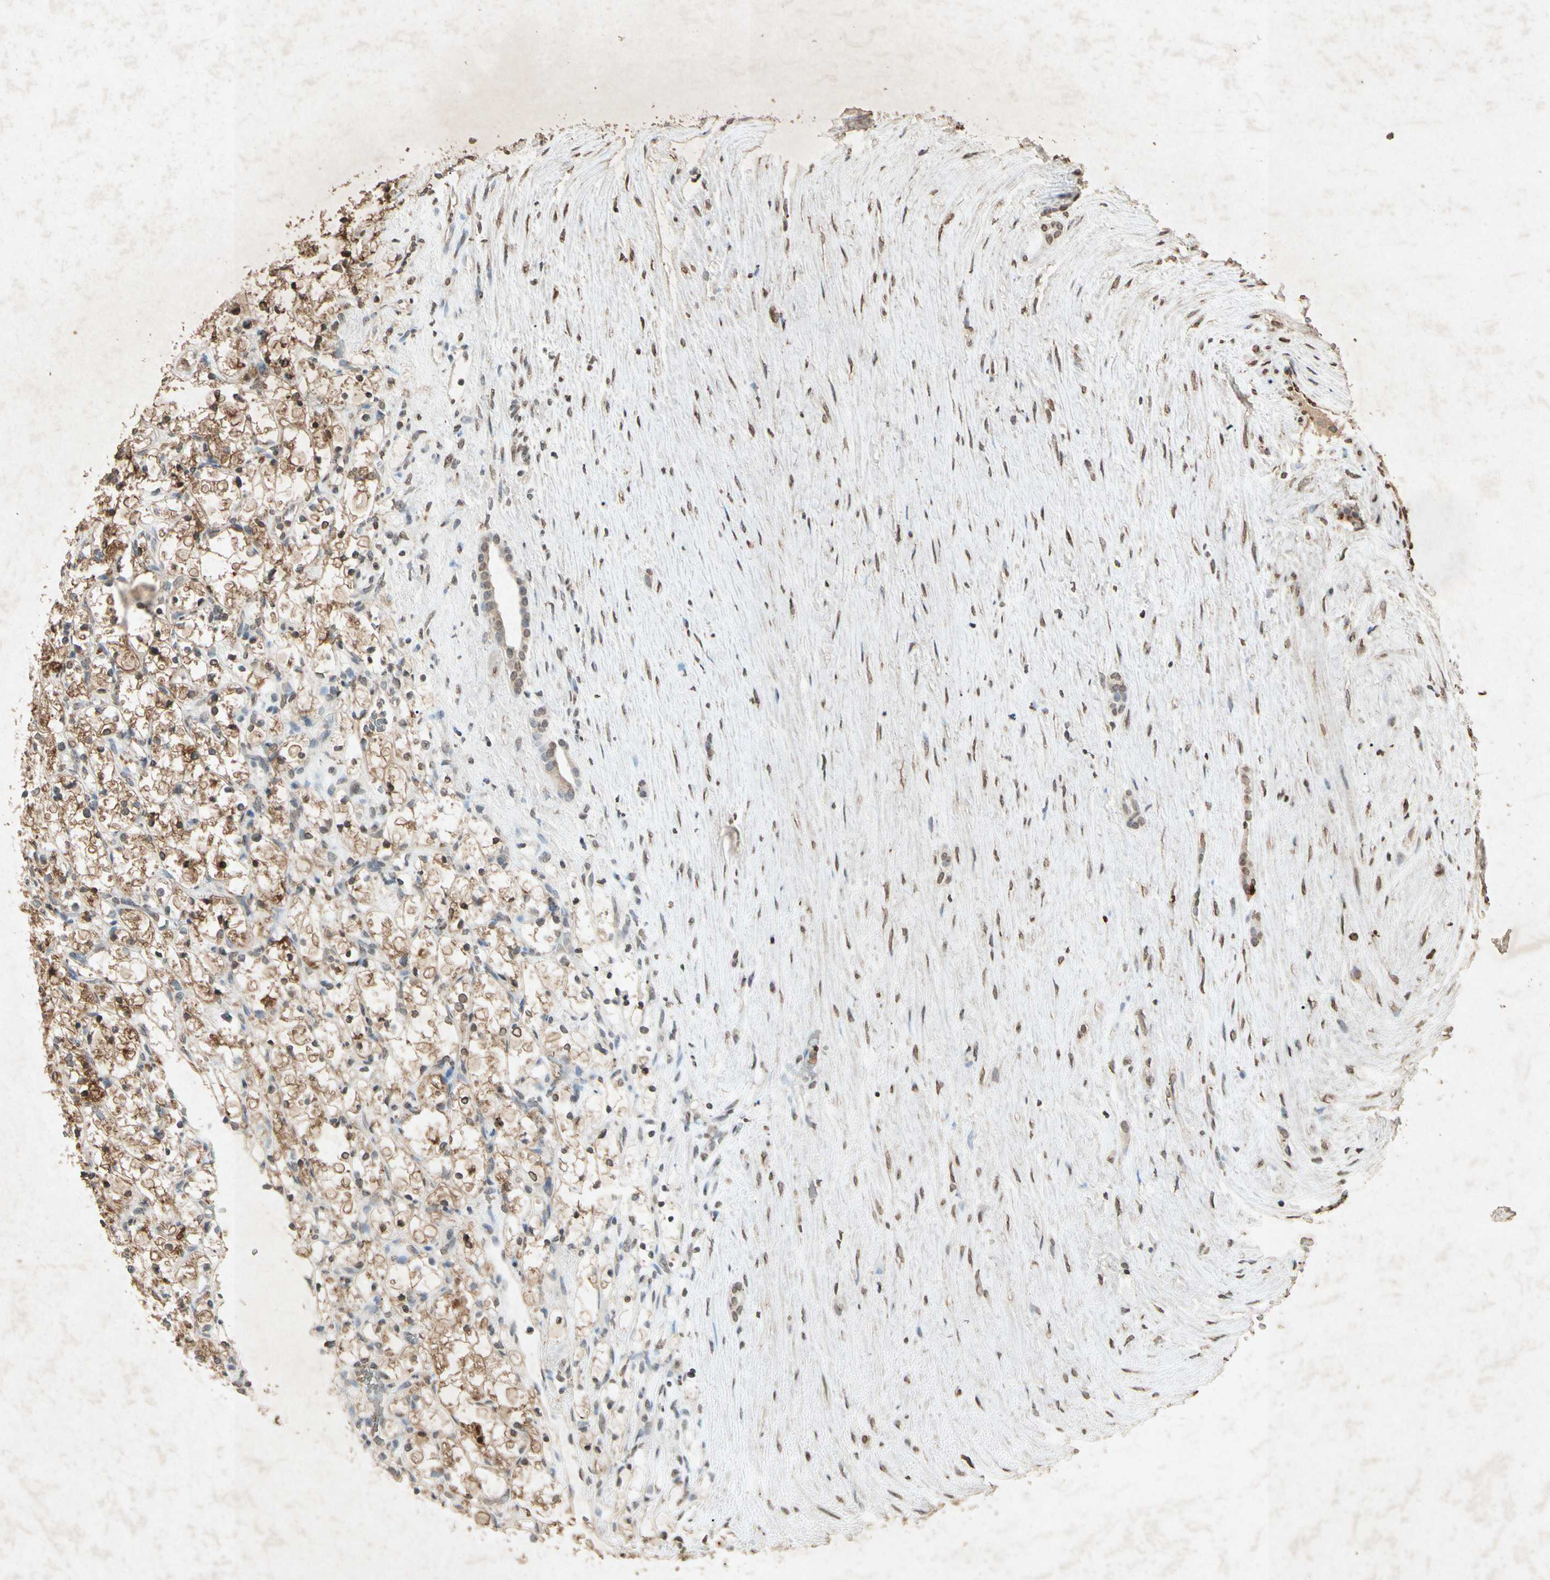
{"staining": {"intensity": "moderate", "quantity": "25%-75%", "location": "cytoplasmic/membranous"}, "tissue": "renal cancer", "cell_type": "Tumor cells", "image_type": "cancer", "snomed": [{"axis": "morphology", "description": "Adenocarcinoma, NOS"}, {"axis": "topography", "description": "Kidney"}], "caption": "Human renal adenocarcinoma stained for a protein (brown) reveals moderate cytoplasmic/membranous positive staining in about 25%-75% of tumor cells.", "gene": "MSRB1", "patient": {"sex": "female", "age": 69}}